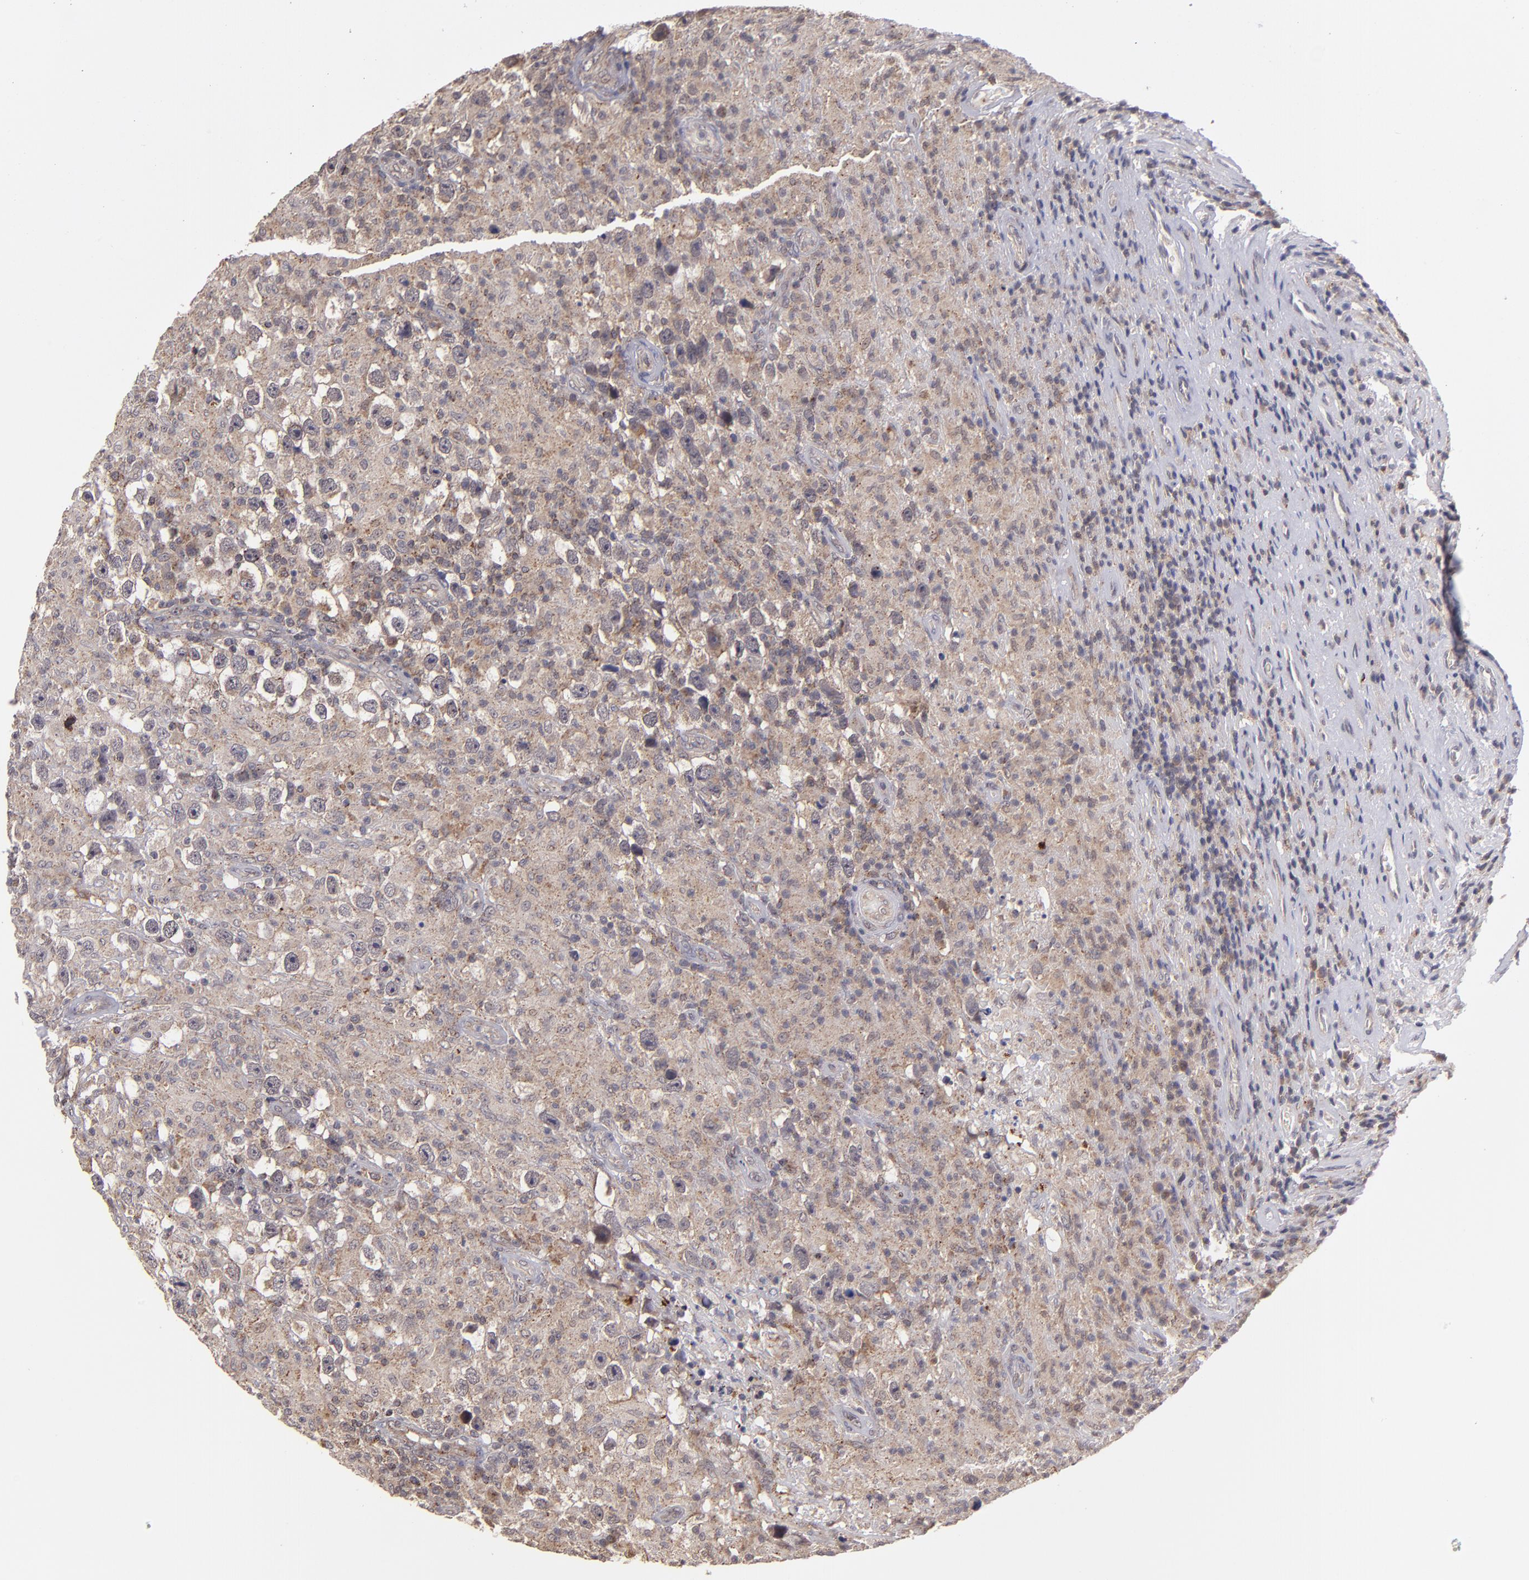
{"staining": {"intensity": "weak", "quantity": ">75%", "location": "cytoplasmic/membranous"}, "tissue": "testis cancer", "cell_type": "Tumor cells", "image_type": "cancer", "snomed": [{"axis": "morphology", "description": "Seminoma, NOS"}, {"axis": "topography", "description": "Testis"}], "caption": "Immunohistochemical staining of human seminoma (testis) displays low levels of weak cytoplasmic/membranous protein expression in about >75% of tumor cells.", "gene": "ZFYVE1", "patient": {"sex": "male", "age": 34}}